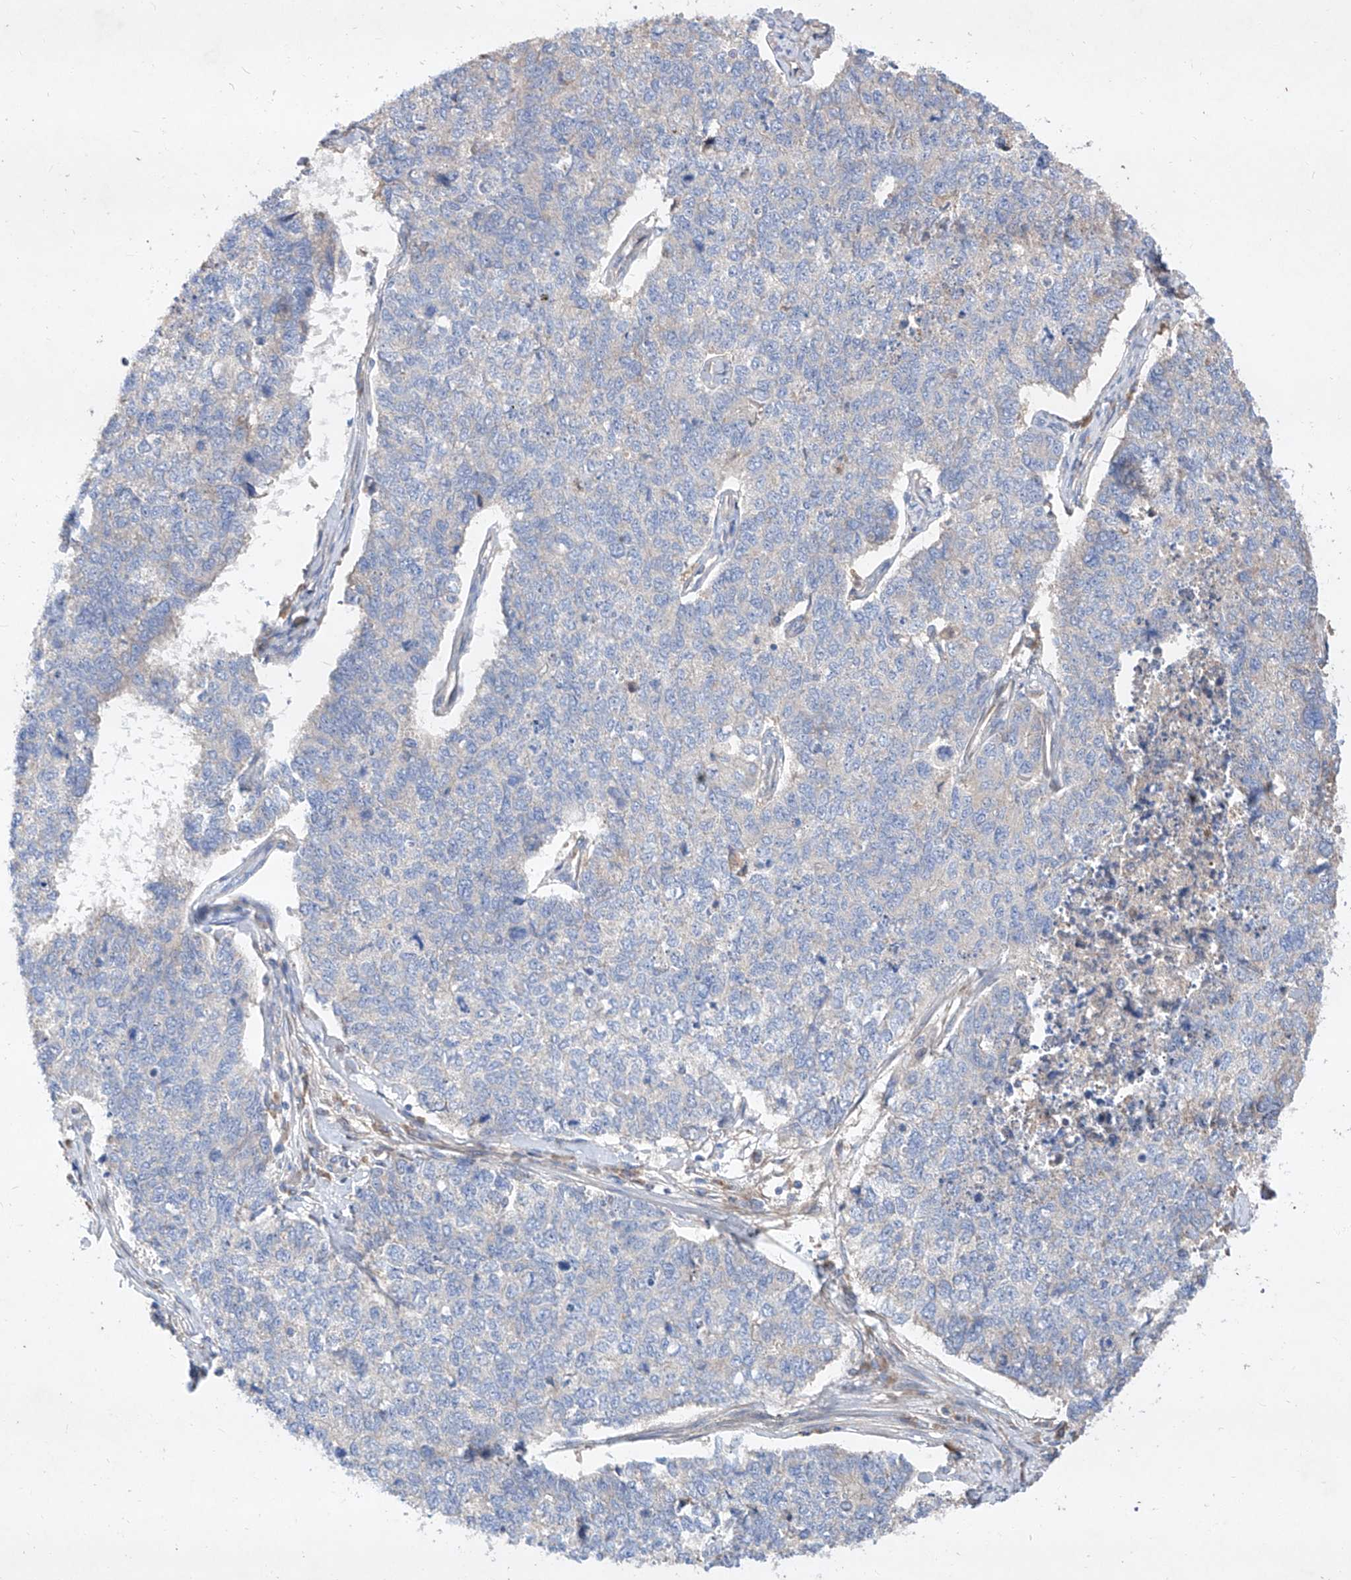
{"staining": {"intensity": "negative", "quantity": "none", "location": "none"}, "tissue": "cervical cancer", "cell_type": "Tumor cells", "image_type": "cancer", "snomed": [{"axis": "morphology", "description": "Squamous cell carcinoma, NOS"}, {"axis": "topography", "description": "Cervix"}], "caption": "A high-resolution image shows immunohistochemistry (IHC) staining of squamous cell carcinoma (cervical), which exhibits no significant expression in tumor cells.", "gene": "DIRAS3", "patient": {"sex": "female", "age": 63}}